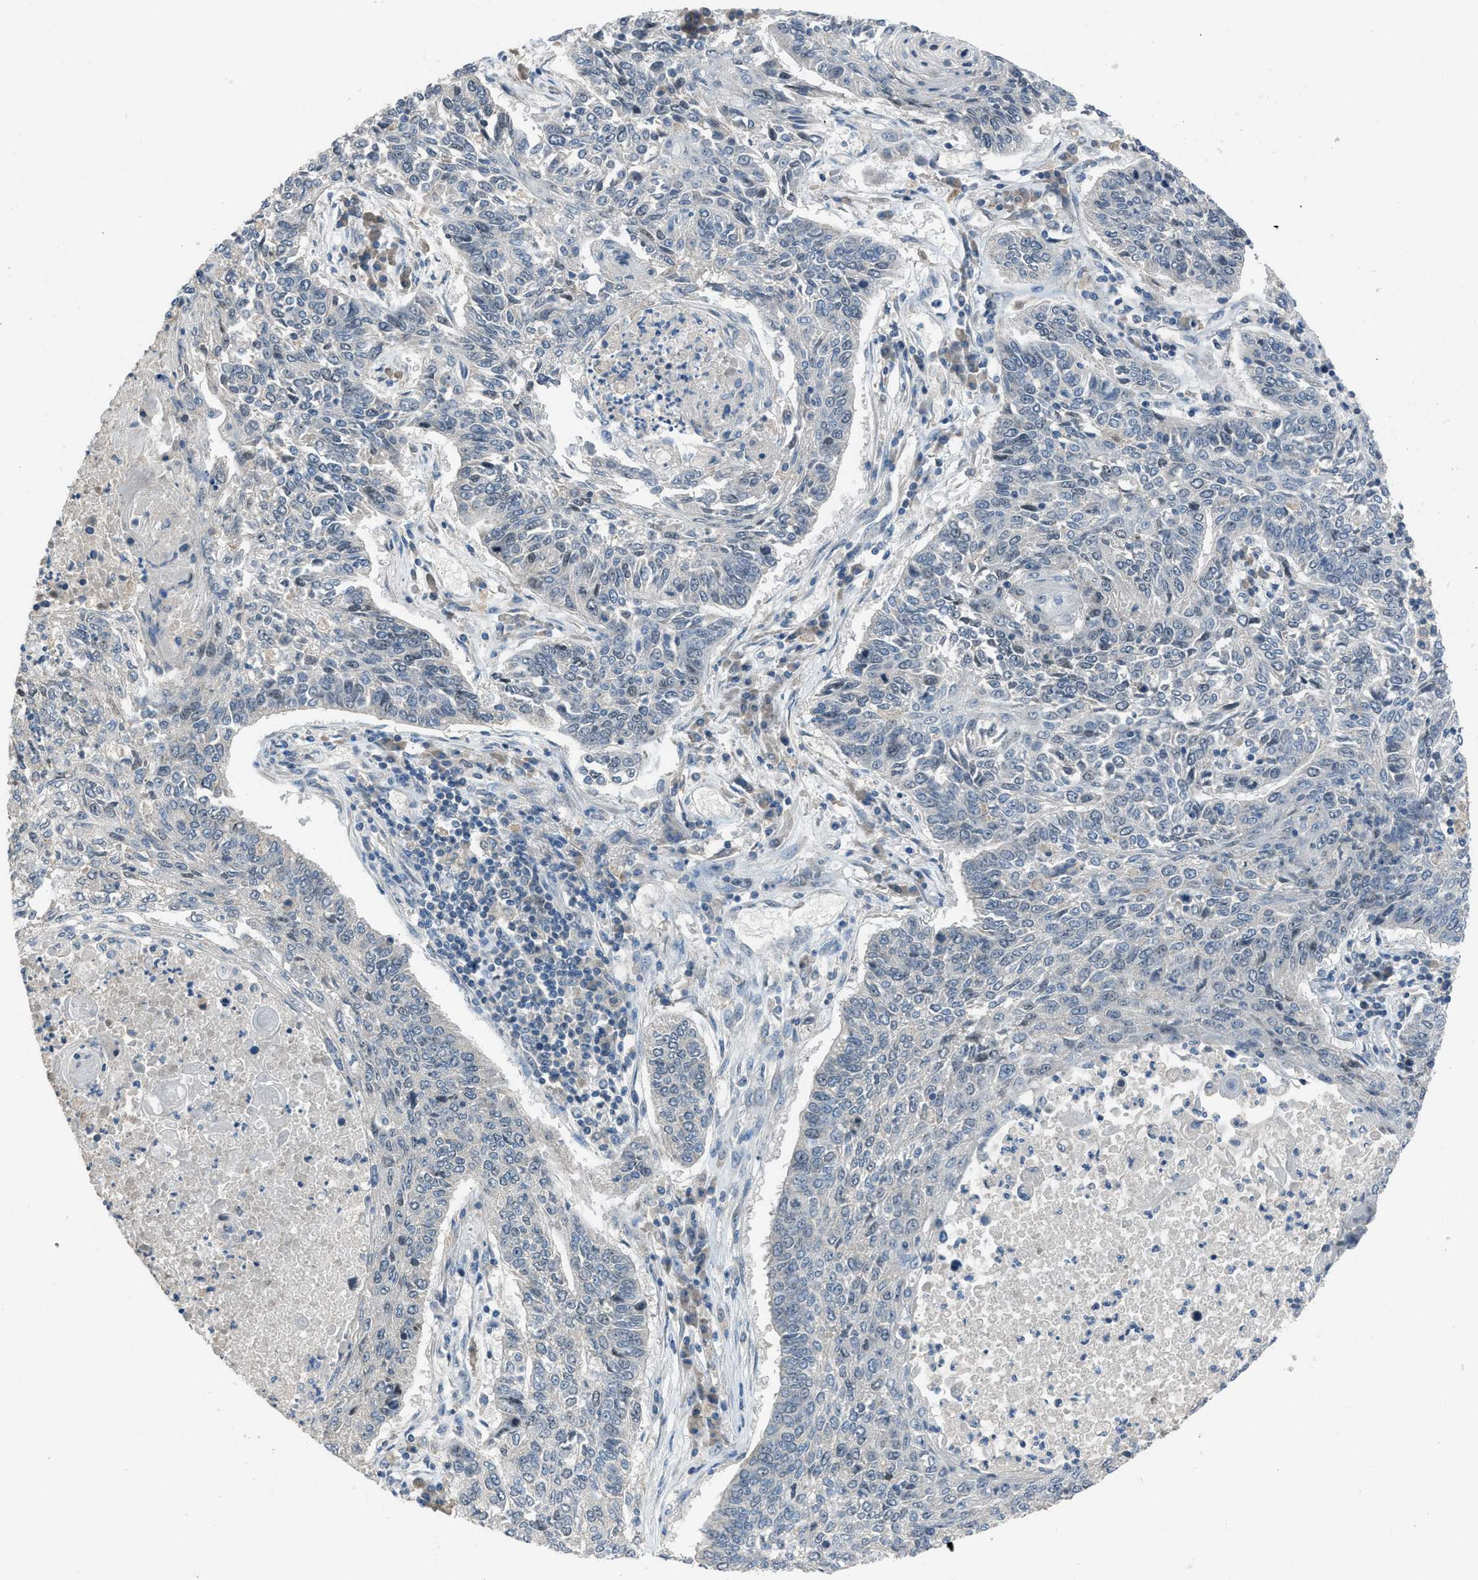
{"staining": {"intensity": "negative", "quantity": "none", "location": "none"}, "tissue": "lung cancer", "cell_type": "Tumor cells", "image_type": "cancer", "snomed": [{"axis": "morphology", "description": "Normal tissue, NOS"}, {"axis": "morphology", "description": "Squamous cell carcinoma, NOS"}, {"axis": "topography", "description": "Cartilage tissue"}, {"axis": "topography", "description": "Bronchus"}, {"axis": "topography", "description": "Lung"}], "caption": "A photomicrograph of lung cancer (squamous cell carcinoma) stained for a protein exhibits no brown staining in tumor cells.", "gene": "MIS18A", "patient": {"sex": "female", "age": 49}}